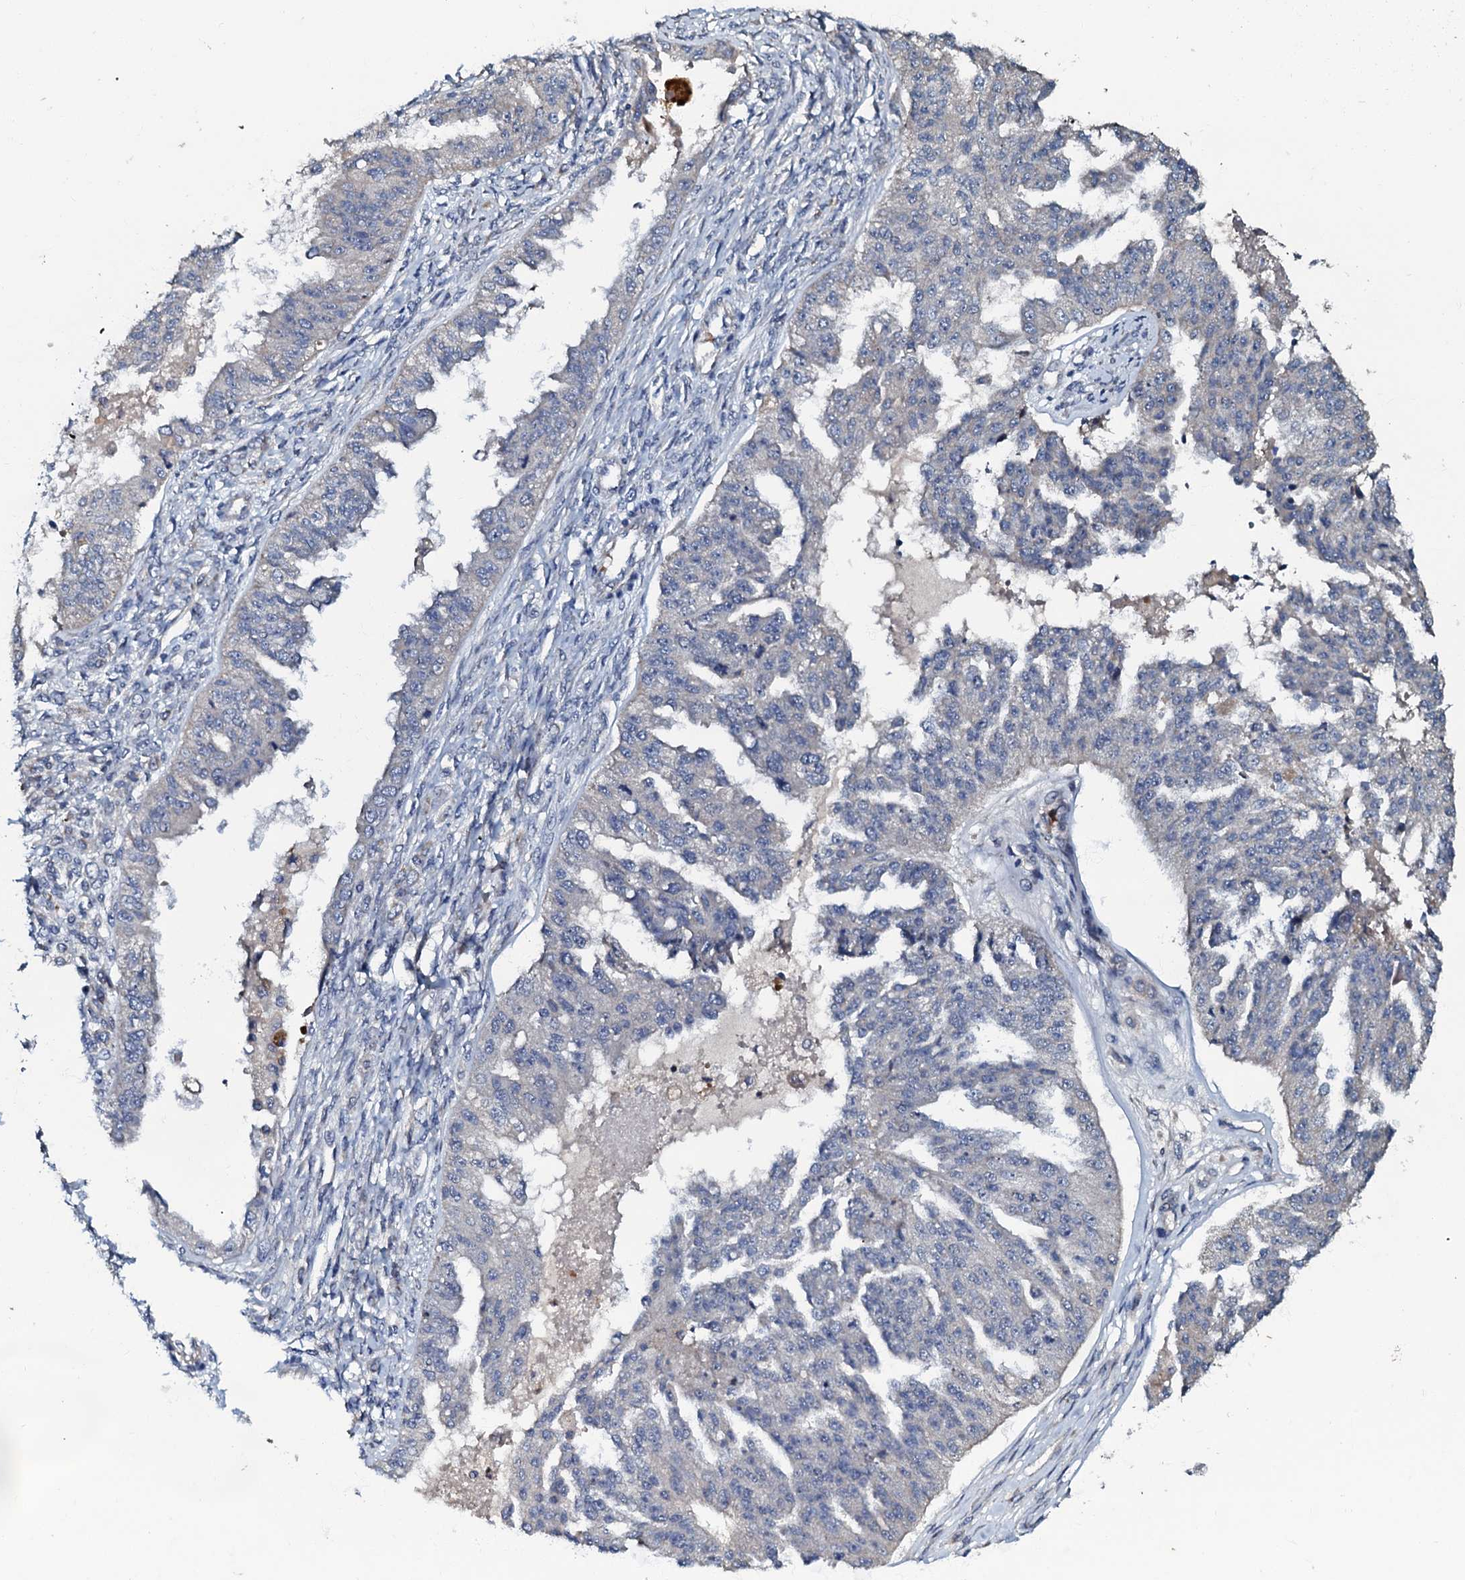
{"staining": {"intensity": "negative", "quantity": "none", "location": "none"}, "tissue": "ovarian cancer", "cell_type": "Tumor cells", "image_type": "cancer", "snomed": [{"axis": "morphology", "description": "Cystadenocarcinoma, serous, NOS"}, {"axis": "topography", "description": "Ovary"}], "caption": "Ovarian cancer was stained to show a protein in brown. There is no significant positivity in tumor cells.", "gene": "CPNE2", "patient": {"sex": "female", "age": 58}}